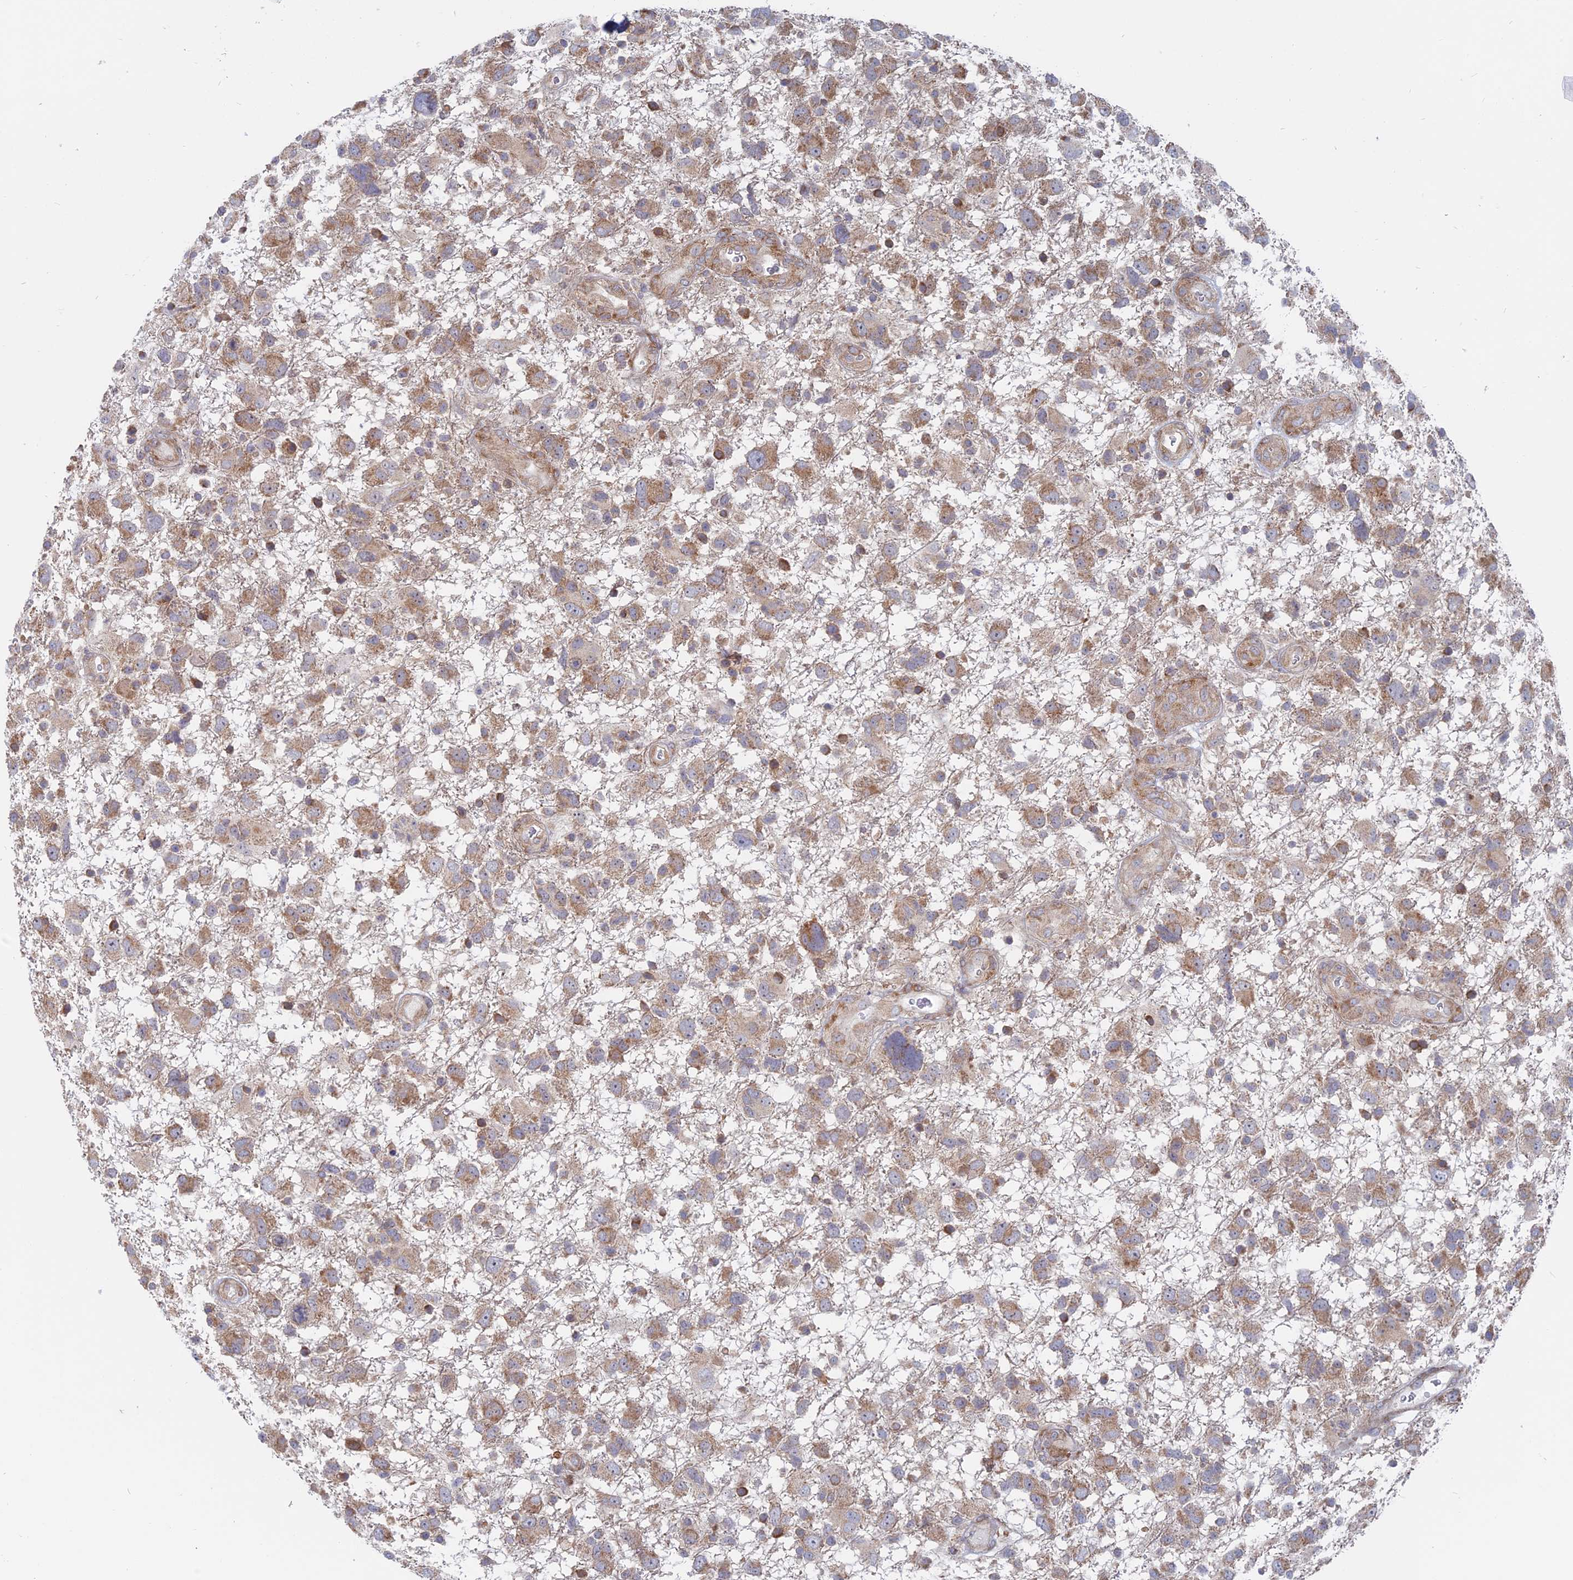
{"staining": {"intensity": "moderate", "quantity": ">75%", "location": "cytoplasmic/membranous"}, "tissue": "glioma", "cell_type": "Tumor cells", "image_type": "cancer", "snomed": [{"axis": "morphology", "description": "Glioma, malignant, High grade"}, {"axis": "topography", "description": "Brain"}], "caption": "The photomicrograph demonstrates a brown stain indicating the presence of a protein in the cytoplasmic/membranous of tumor cells in malignant glioma (high-grade). (Brightfield microscopy of DAB IHC at high magnification).", "gene": "TBC1D30", "patient": {"sex": "male", "age": 61}}